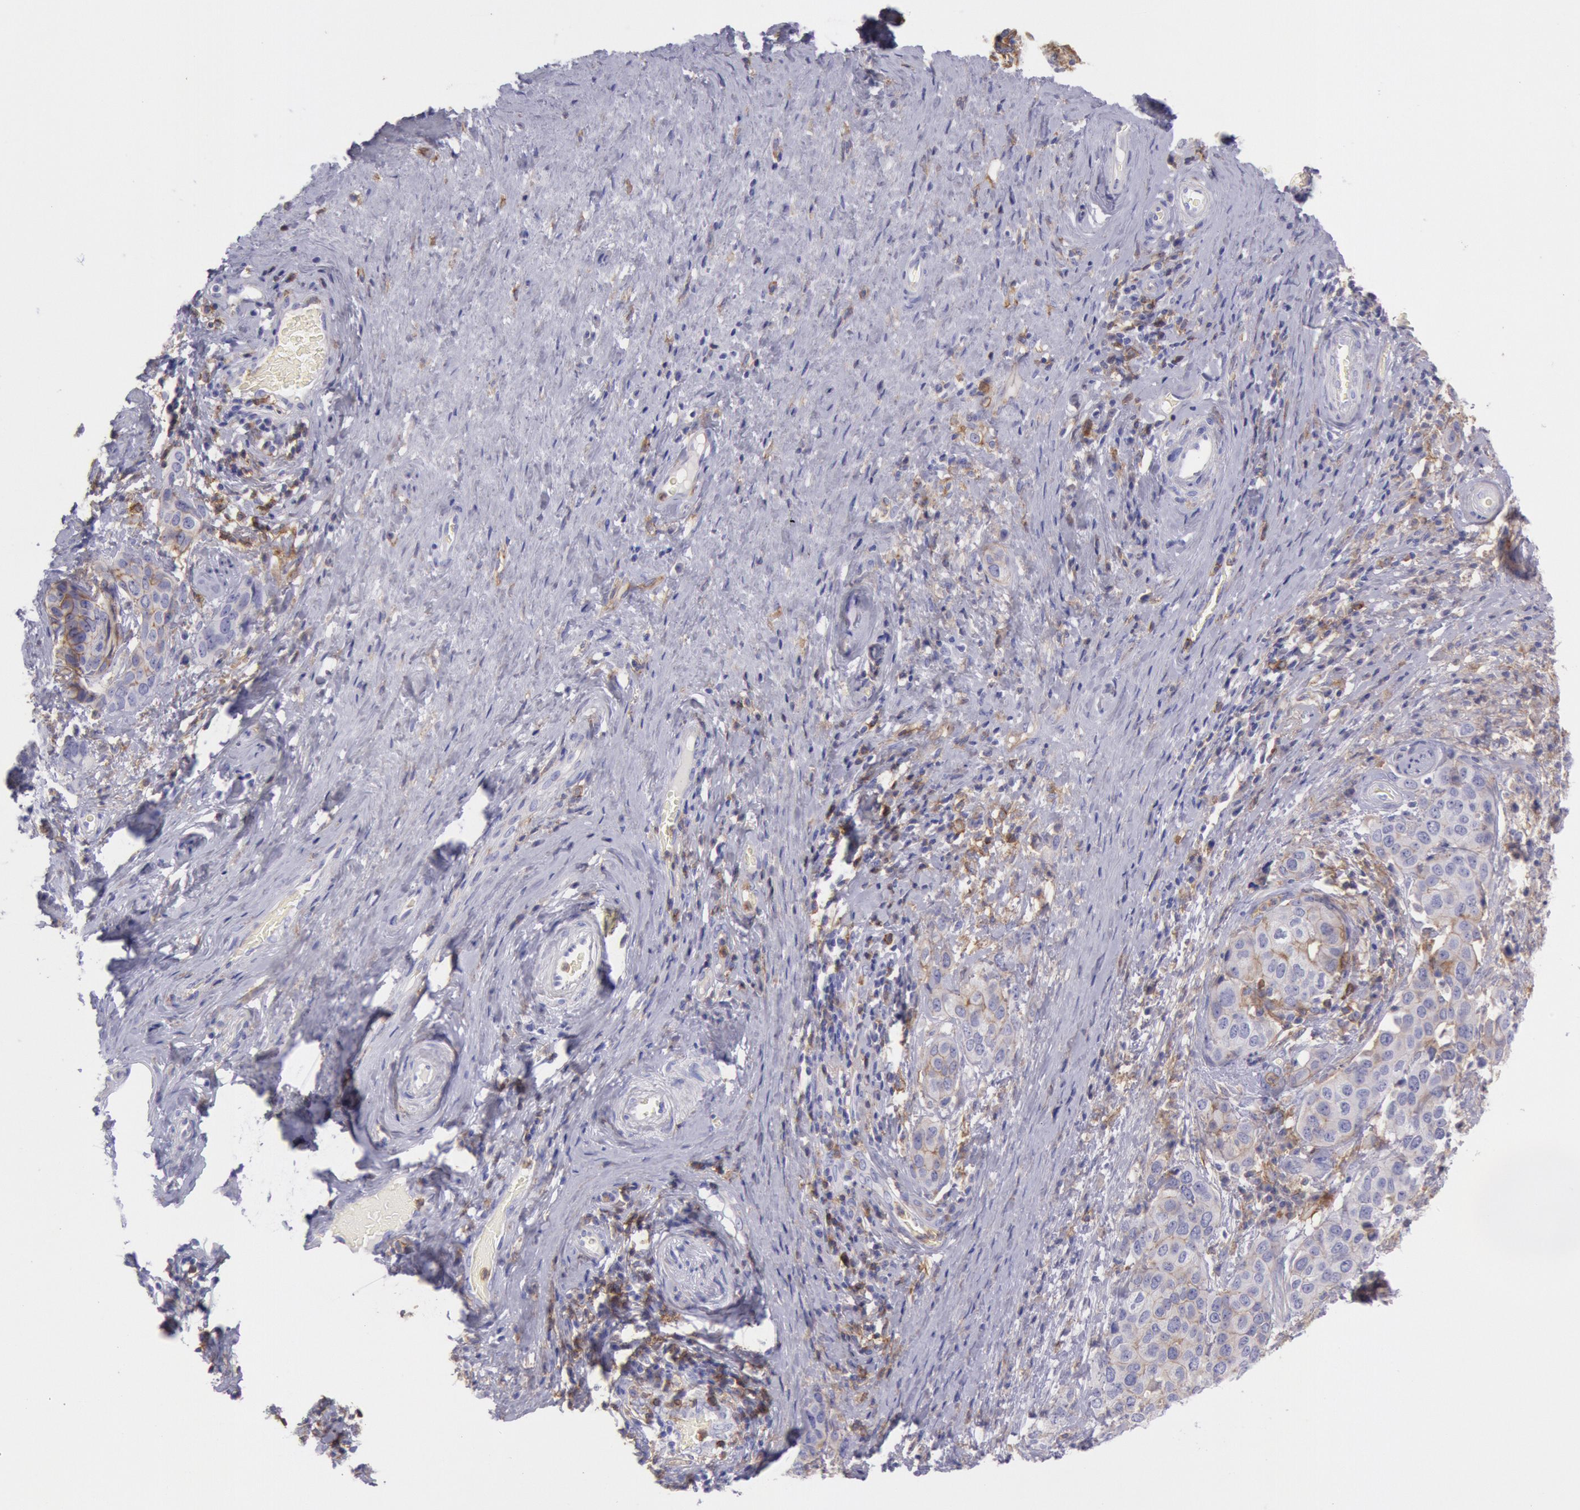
{"staining": {"intensity": "weak", "quantity": "25%-75%", "location": "cytoplasmic/membranous"}, "tissue": "cervical cancer", "cell_type": "Tumor cells", "image_type": "cancer", "snomed": [{"axis": "morphology", "description": "Squamous cell carcinoma, NOS"}, {"axis": "topography", "description": "Cervix"}], "caption": "IHC (DAB (3,3'-diaminobenzidine)) staining of human cervical cancer shows weak cytoplasmic/membranous protein staining in approximately 25%-75% of tumor cells.", "gene": "LYN", "patient": {"sex": "female", "age": 54}}